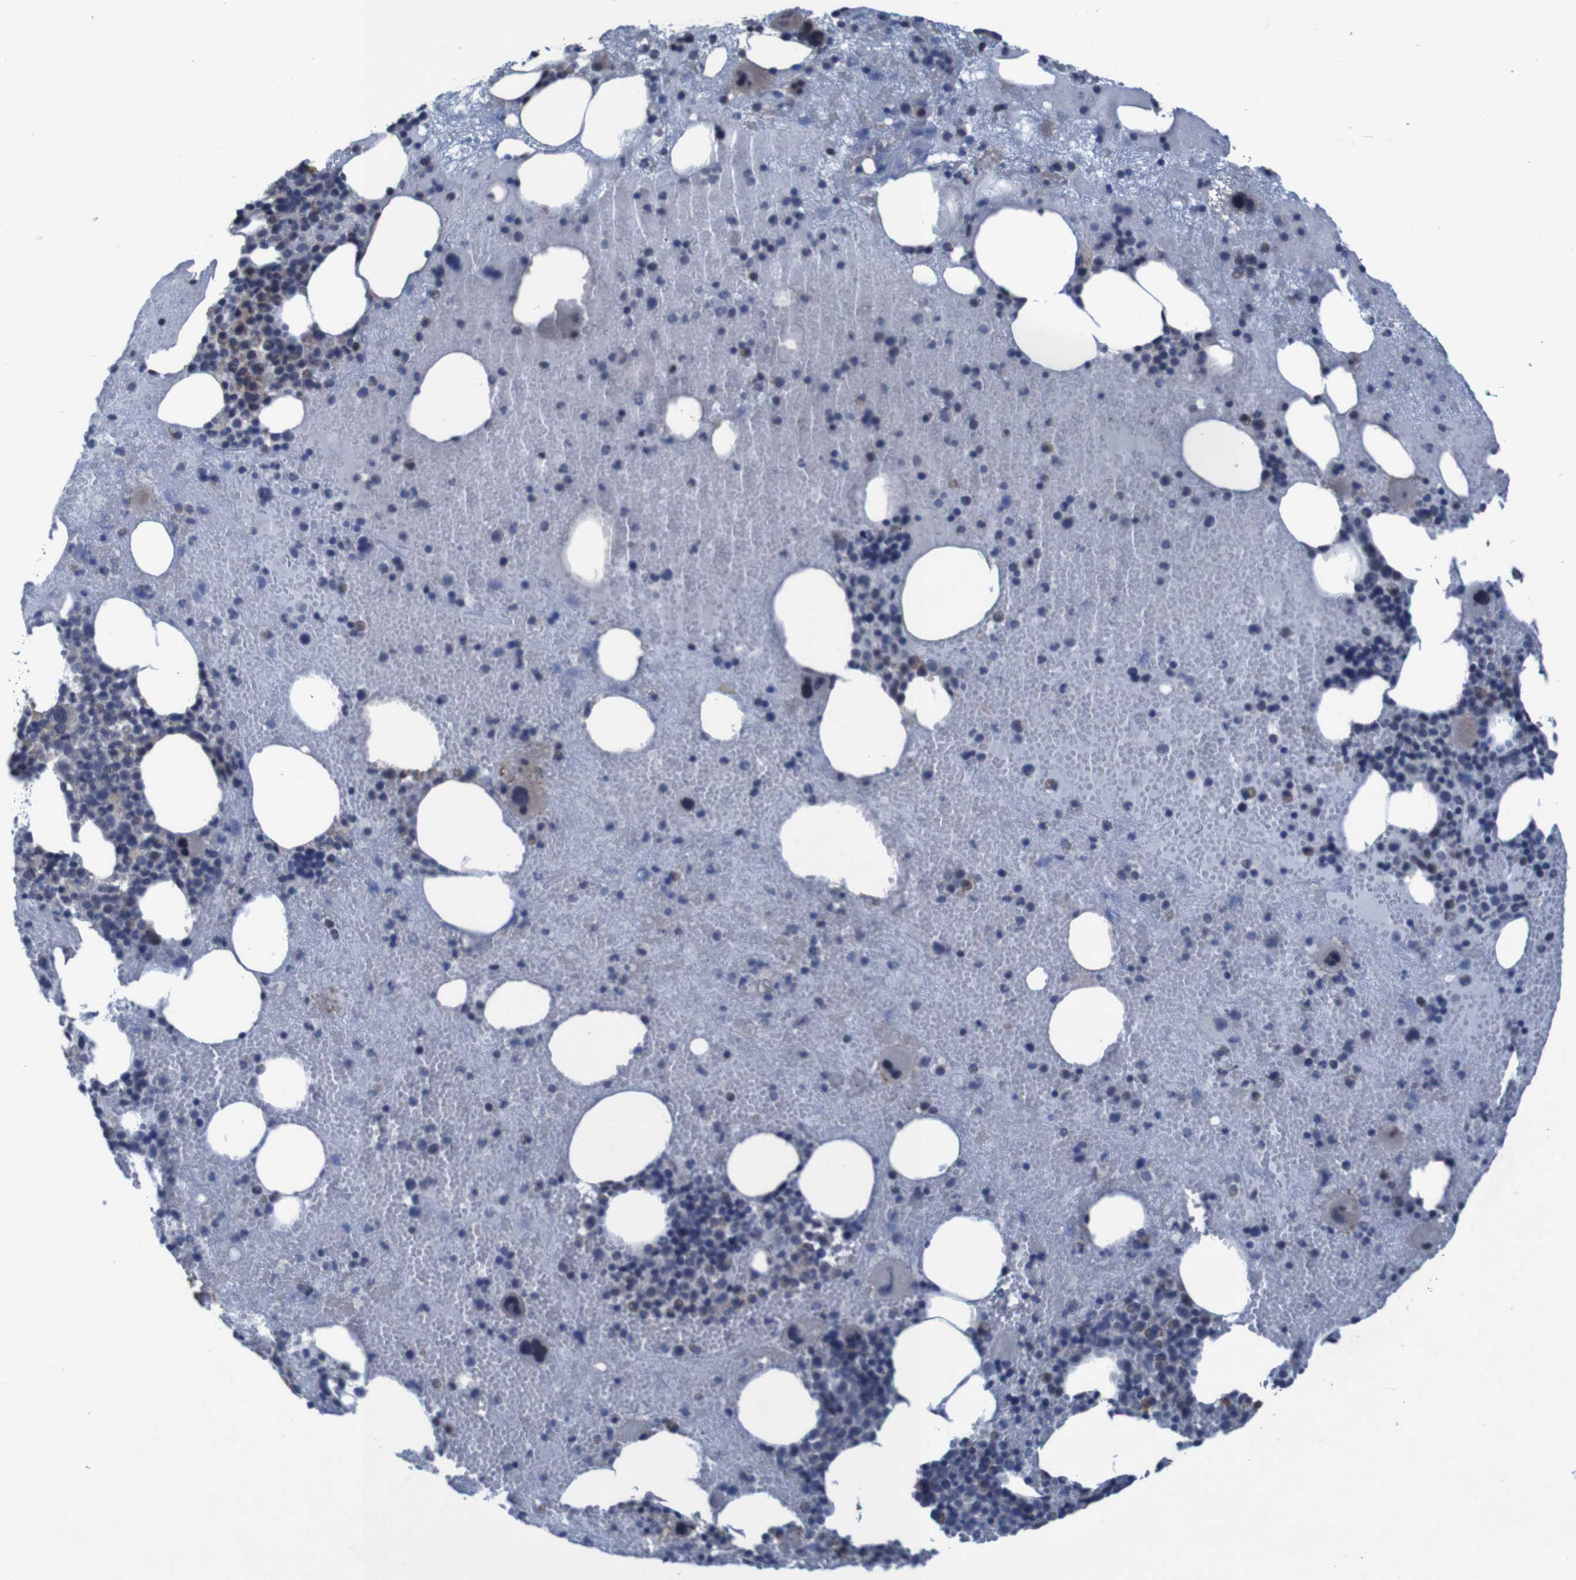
{"staining": {"intensity": "moderate", "quantity": "<25%", "location": "cytoplasmic/membranous"}, "tissue": "bone marrow", "cell_type": "Hematopoietic cells", "image_type": "normal", "snomed": [{"axis": "morphology", "description": "Normal tissue, NOS"}, {"axis": "morphology", "description": "Inflammation, NOS"}, {"axis": "topography", "description": "Bone marrow"}], "caption": "DAB immunohistochemical staining of normal human bone marrow displays moderate cytoplasmic/membranous protein expression in about <25% of hematopoietic cells.", "gene": "CLDN18", "patient": {"sex": "male", "age": 43}}